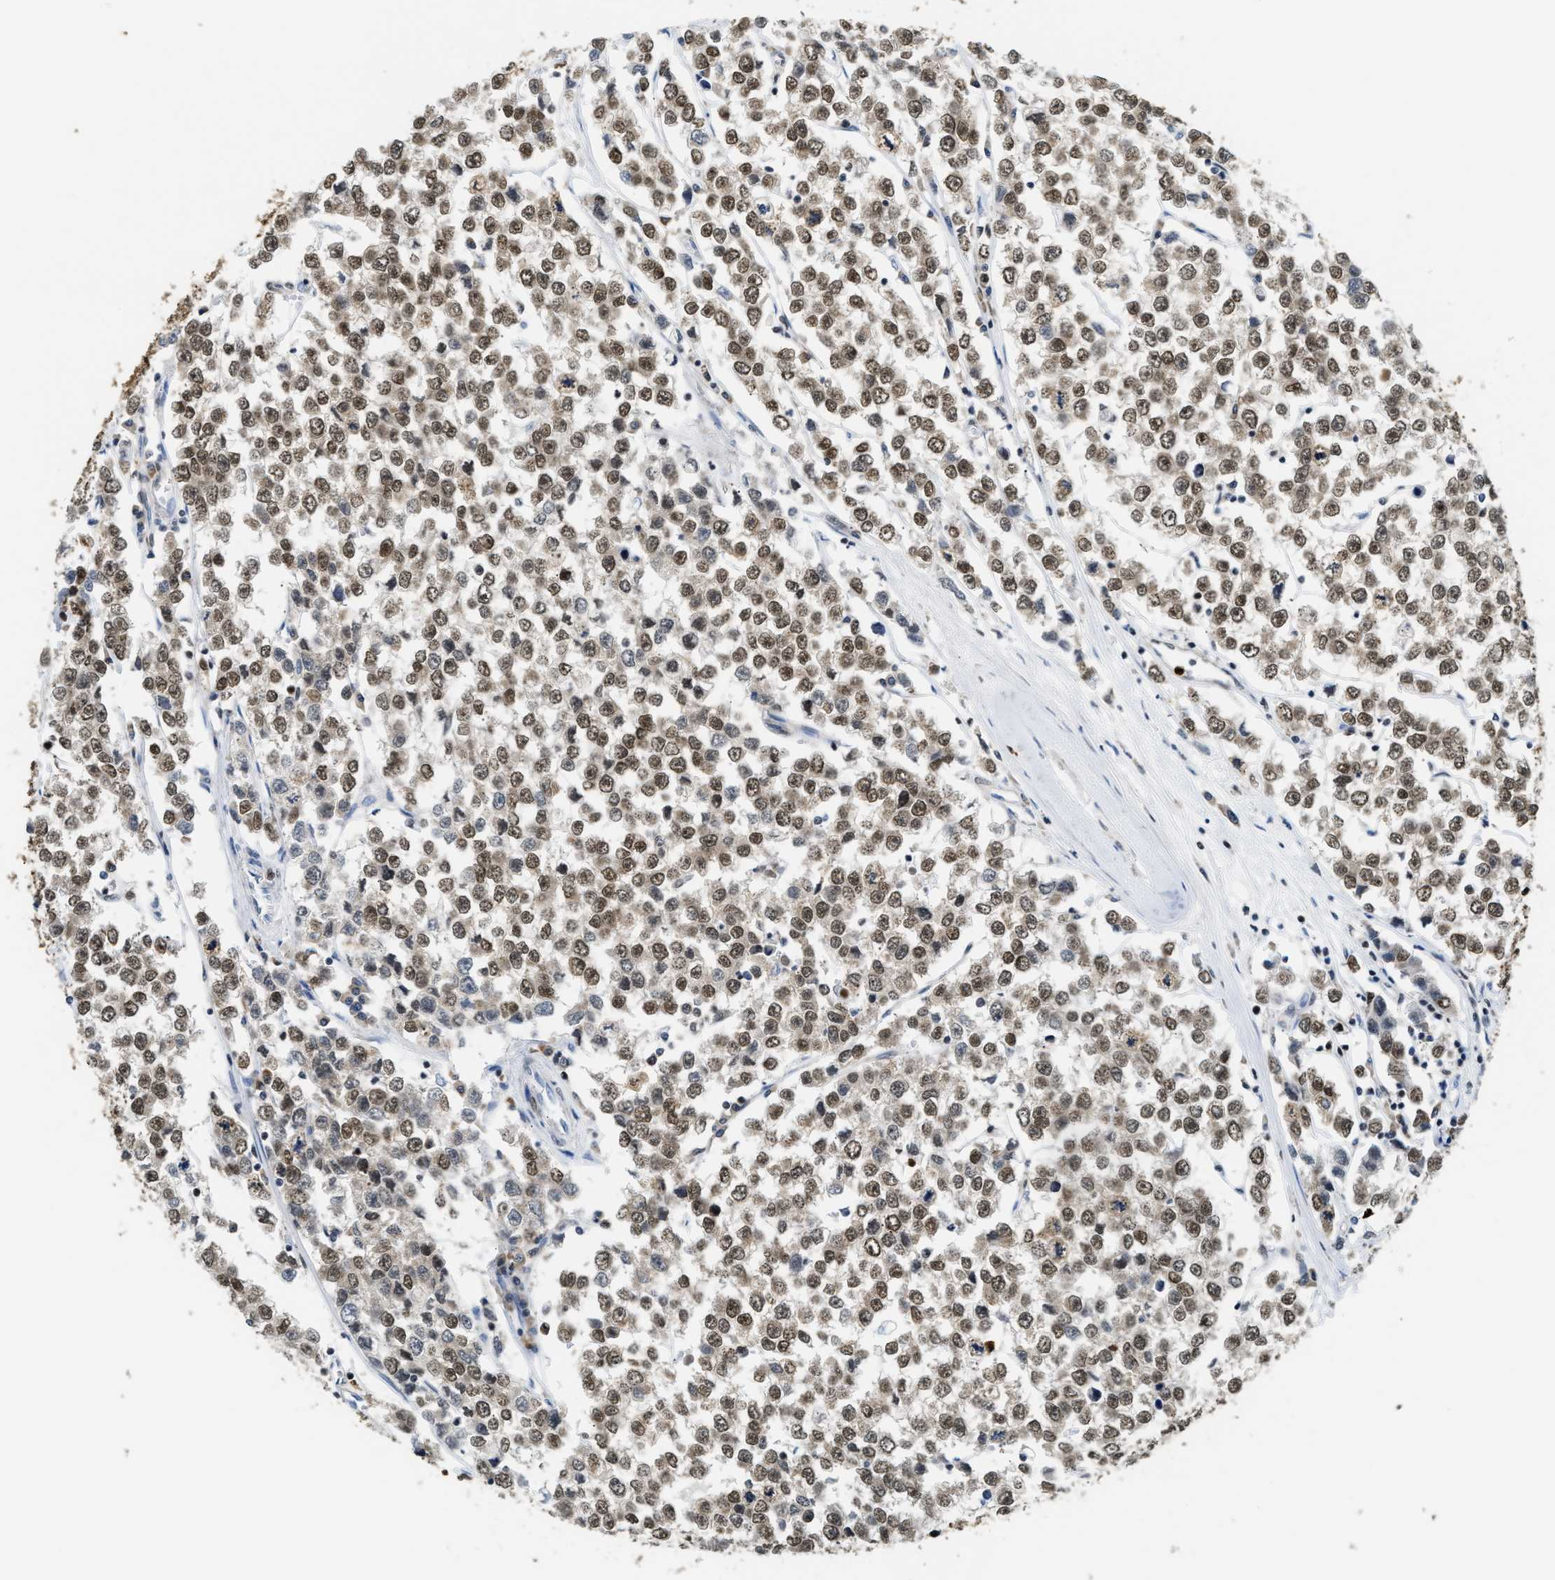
{"staining": {"intensity": "strong", "quantity": "25%-75%", "location": "nuclear"}, "tissue": "testis cancer", "cell_type": "Tumor cells", "image_type": "cancer", "snomed": [{"axis": "morphology", "description": "Seminoma, NOS"}, {"axis": "morphology", "description": "Carcinoma, Embryonal, NOS"}, {"axis": "topography", "description": "Testis"}], "caption": "Brown immunohistochemical staining in testis cancer demonstrates strong nuclear expression in approximately 25%-75% of tumor cells.", "gene": "CCNDBP1", "patient": {"sex": "male", "age": 52}}